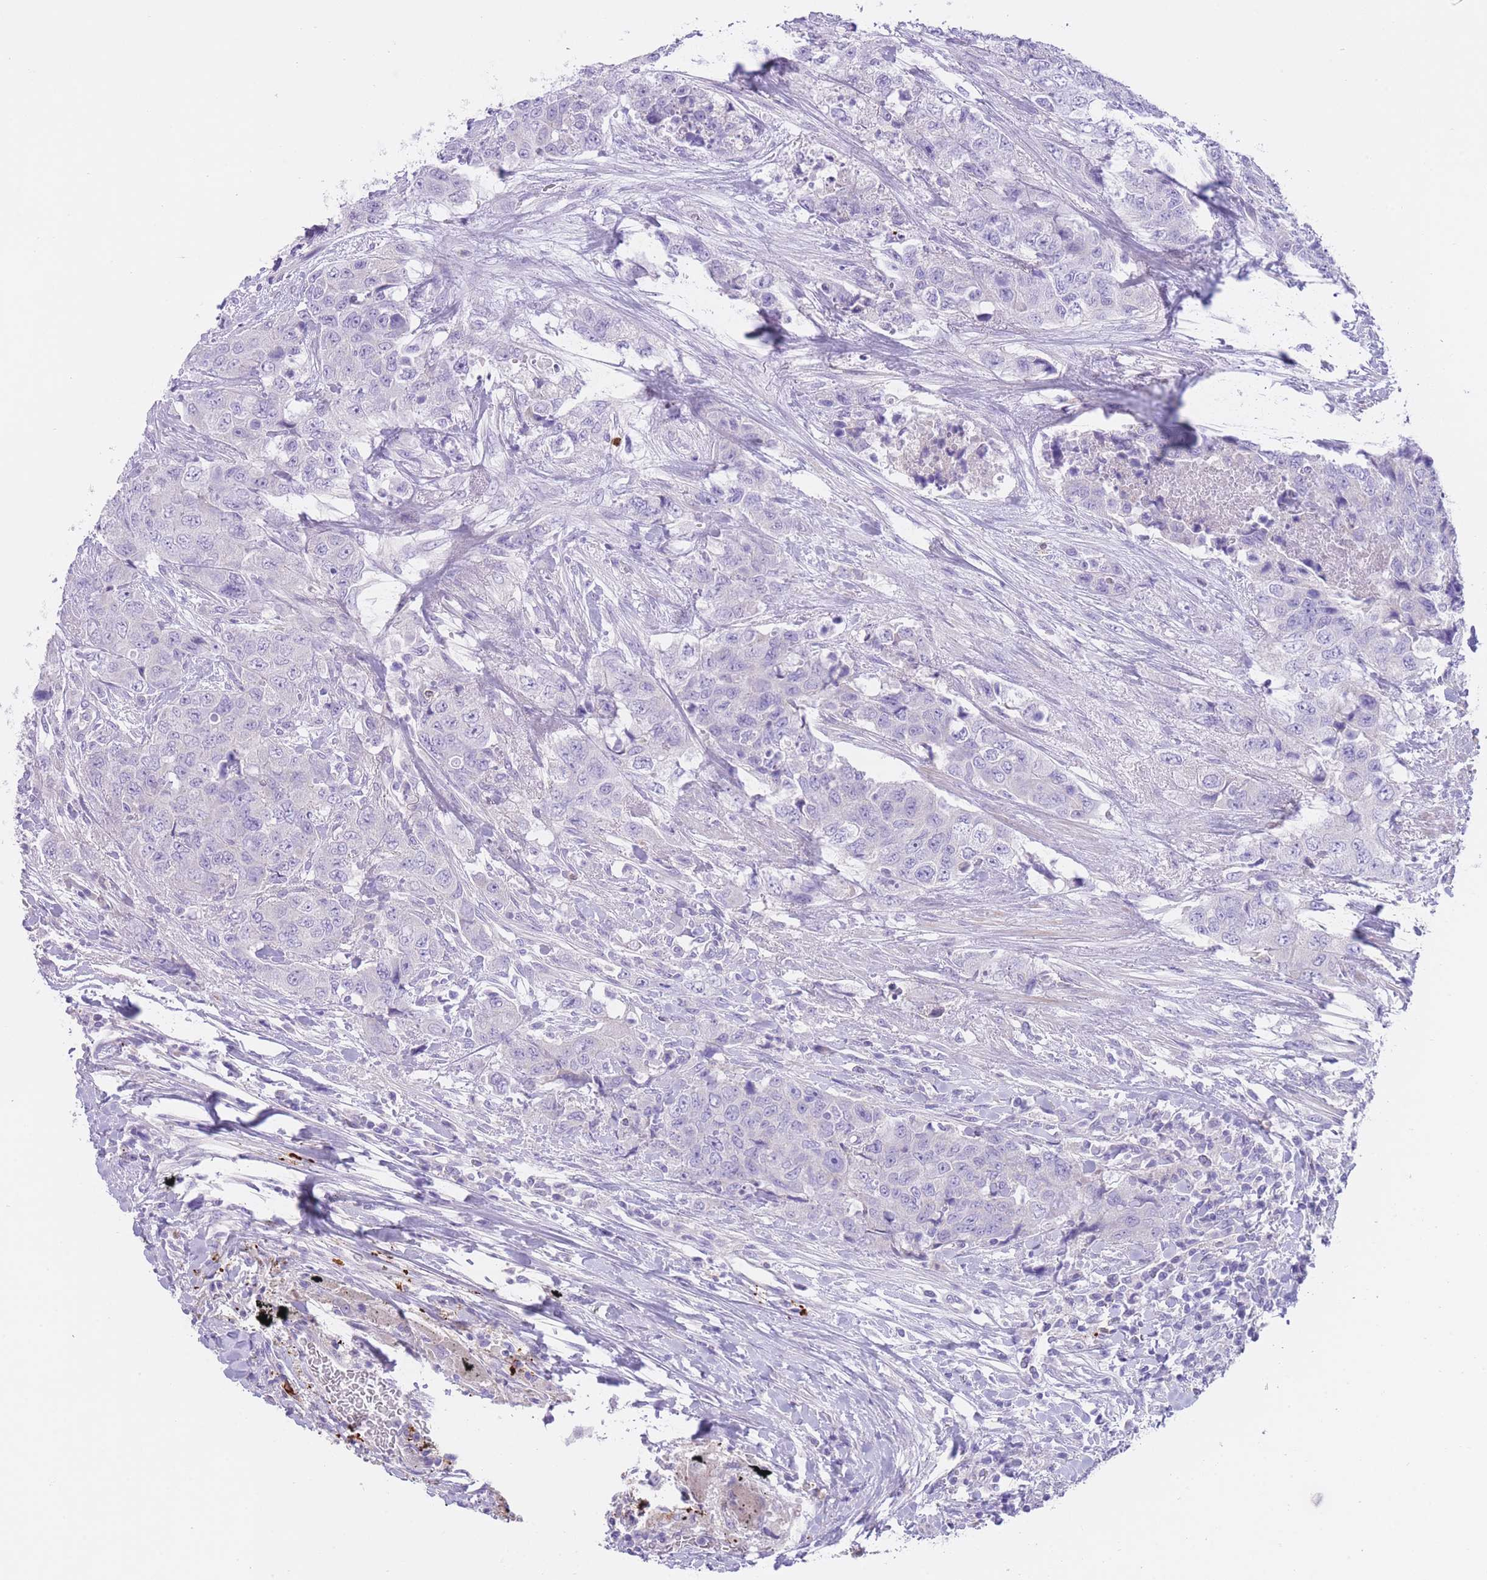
{"staining": {"intensity": "negative", "quantity": "none", "location": "none"}, "tissue": "urothelial cancer", "cell_type": "Tumor cells", "image_type": "cancer", "snomed": [{"axis": "morphology", "description": "Urothelial carcinoma, High grade"}, {"axis": "topography", "description": "Urinary bladder"}], "caption": "Human urothelial cancer stained for a protein using immunohistochemistry (IHC) reveals no positivity in tumor cells.", "gene": "QTRT1", "patient": {"sex": "female", "age": 78}}